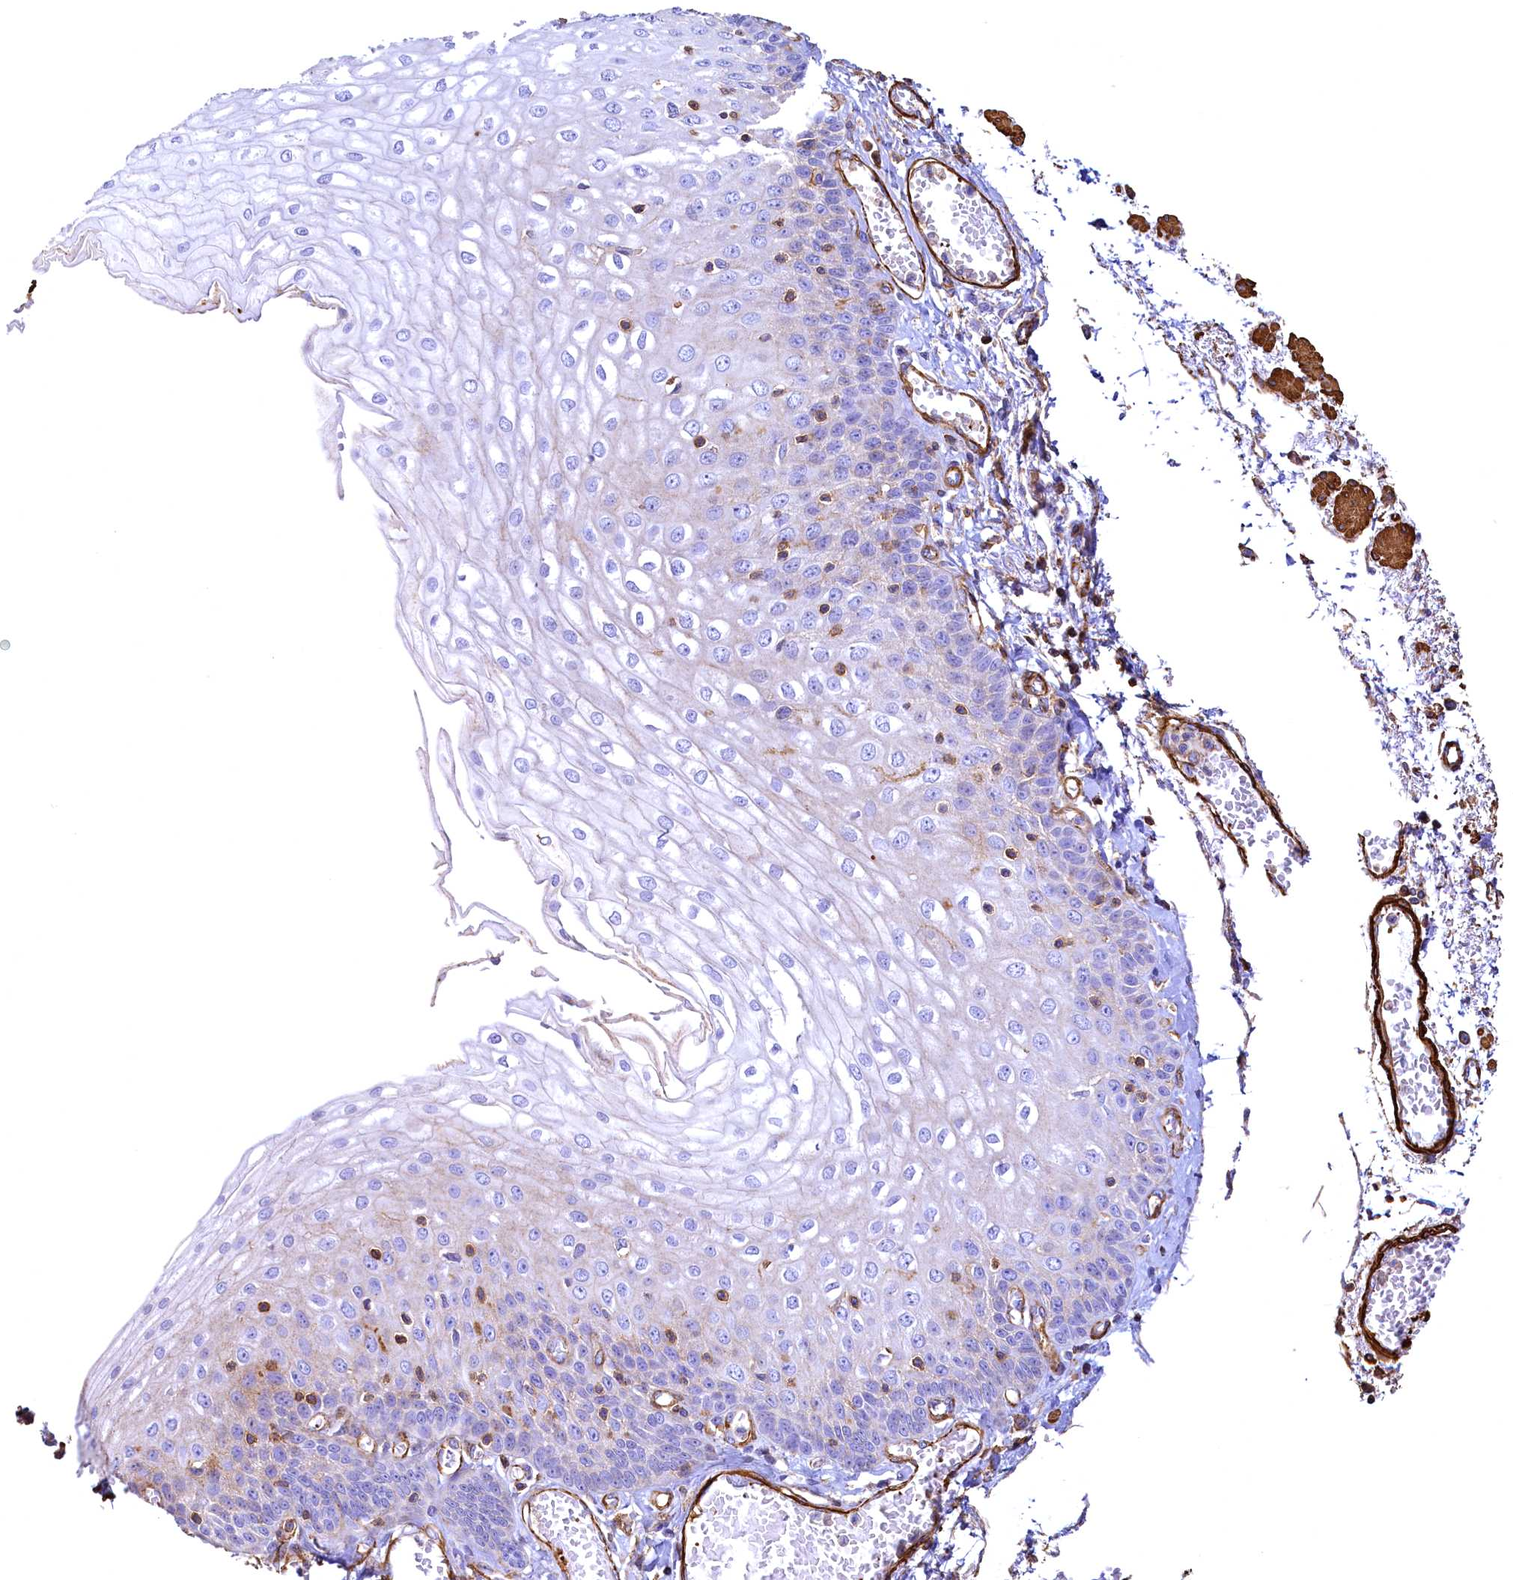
{"staining": {"intensity": "moderate", "quantity": "<25%", "location": "cytoplasmic/membranous"}, "tissue": "esophagus", "cell_type": "Squamous epithelial cells", "image_type": "normal", "snomed": [{"axis": "morphology", "description": "Normal tissue, NOS"}, {"axis": "topography", "description": "Esophagus"}], "caption": "Moderate cytoplasmic/membranous protein expression is present in approximately <25% of squamous epithelial cells in esophagus. The staining was performed using DAB (3,3'-diaminobenzidine) to visualize the protein expression in brown, while the nuclei were stained in blue with hematoxylin (Magnification: 20x).", "gene": "THBS1", "patient": {"sex": "male", "age": 81}}